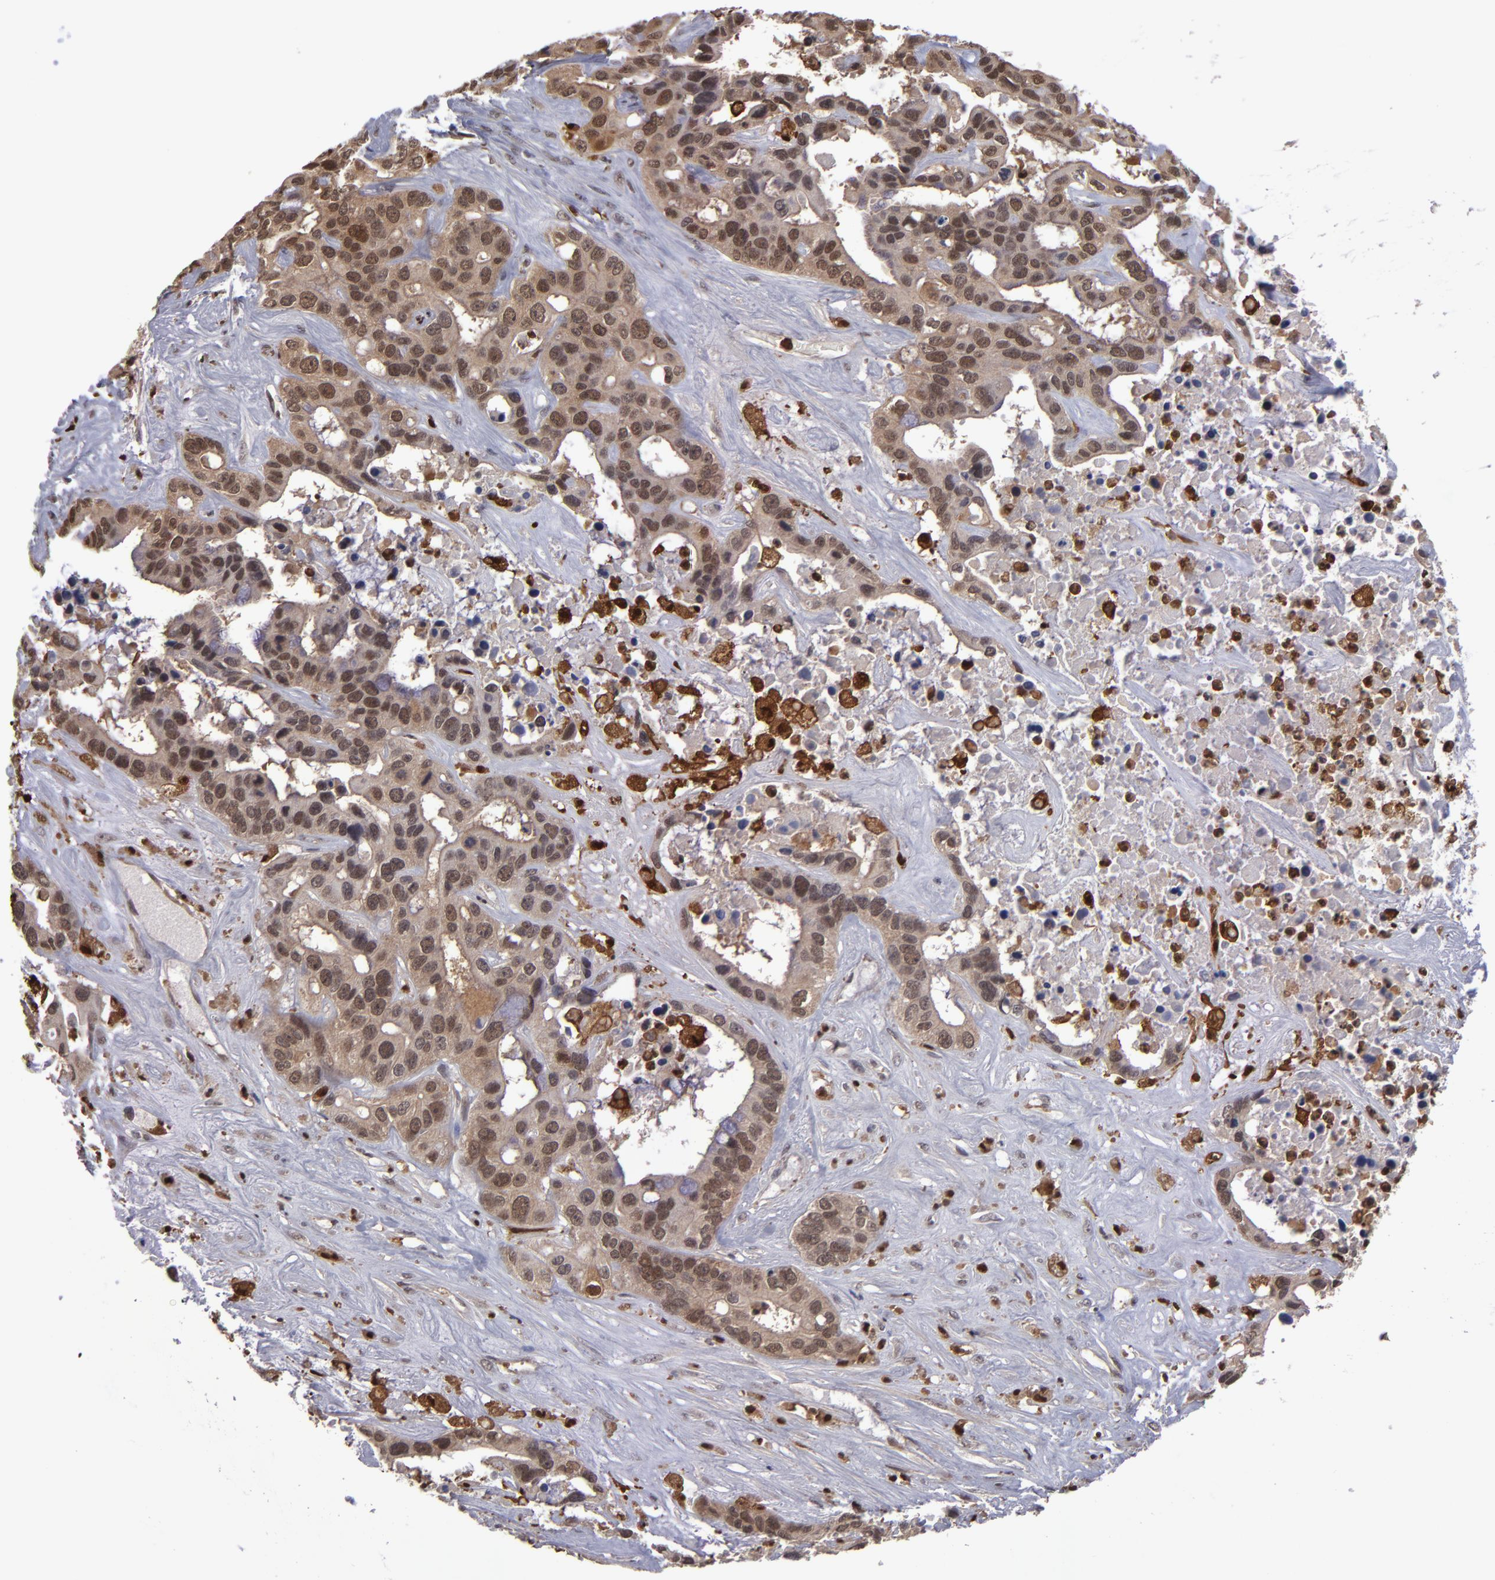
{"staining": {"intensity": "moderate", "quantity": ">75%", "location": "cytoplasmic/membranous,nuclear"}, "tissue": "liver cancer", "cell_type": "Tumor cells", "image_type": "cancer", "snomed": [{"axis": "morphology", "description": "Cholangiocarcinoma"}, {"axis": "topography", "description": "Liver"}], "caption": "Human liver cancer stained for a protein (brown) demonstrates moderate cytoplasmic/membranous and nuclear positive positivity in about >75% of tumor cells.", "gene": "GRB2", "patient": {"sex": "female", "age": 65}}